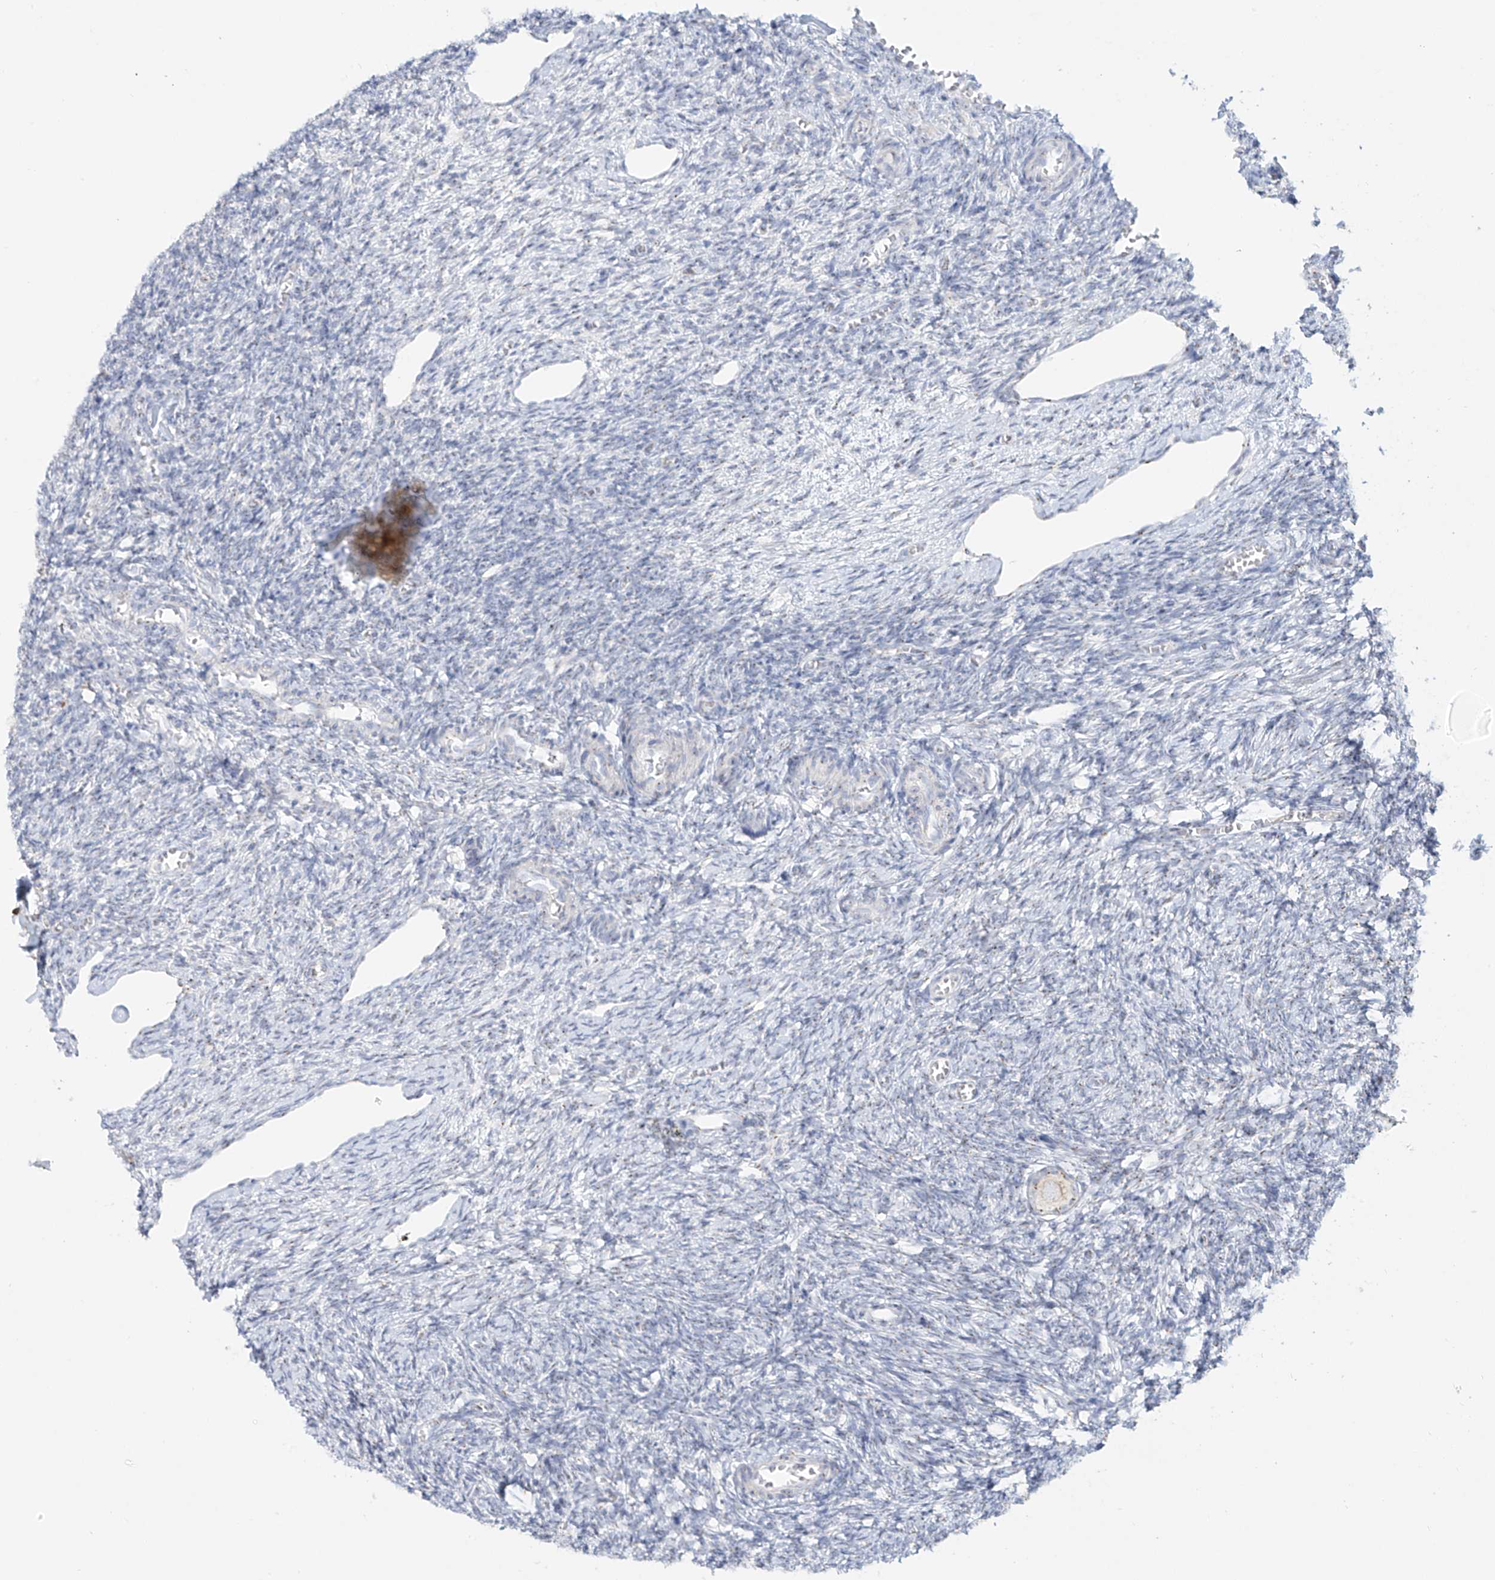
{"staining": {"intensity": "negative", "quantity": "none", "location": "none"}, "tissue": "ovary", "cell_type": "Follicle cells", "image_type": "normal", "snomed": [{"axis": "morphology", "description": "Normal tissue, NOS"}, {"axis": "topography", "description": "Ovary"}], "caption": "A micrograph of ovary stained for a protein demonstrates no brown staining in follicle cells. The staining was performed using DAB to visualize the protein expression in brown, while the nuclei were stained in blue with hematoxylin (Magnification: 20x).", "gene": "BSDC1", "patient": {"sex": "female", "age": 27}}